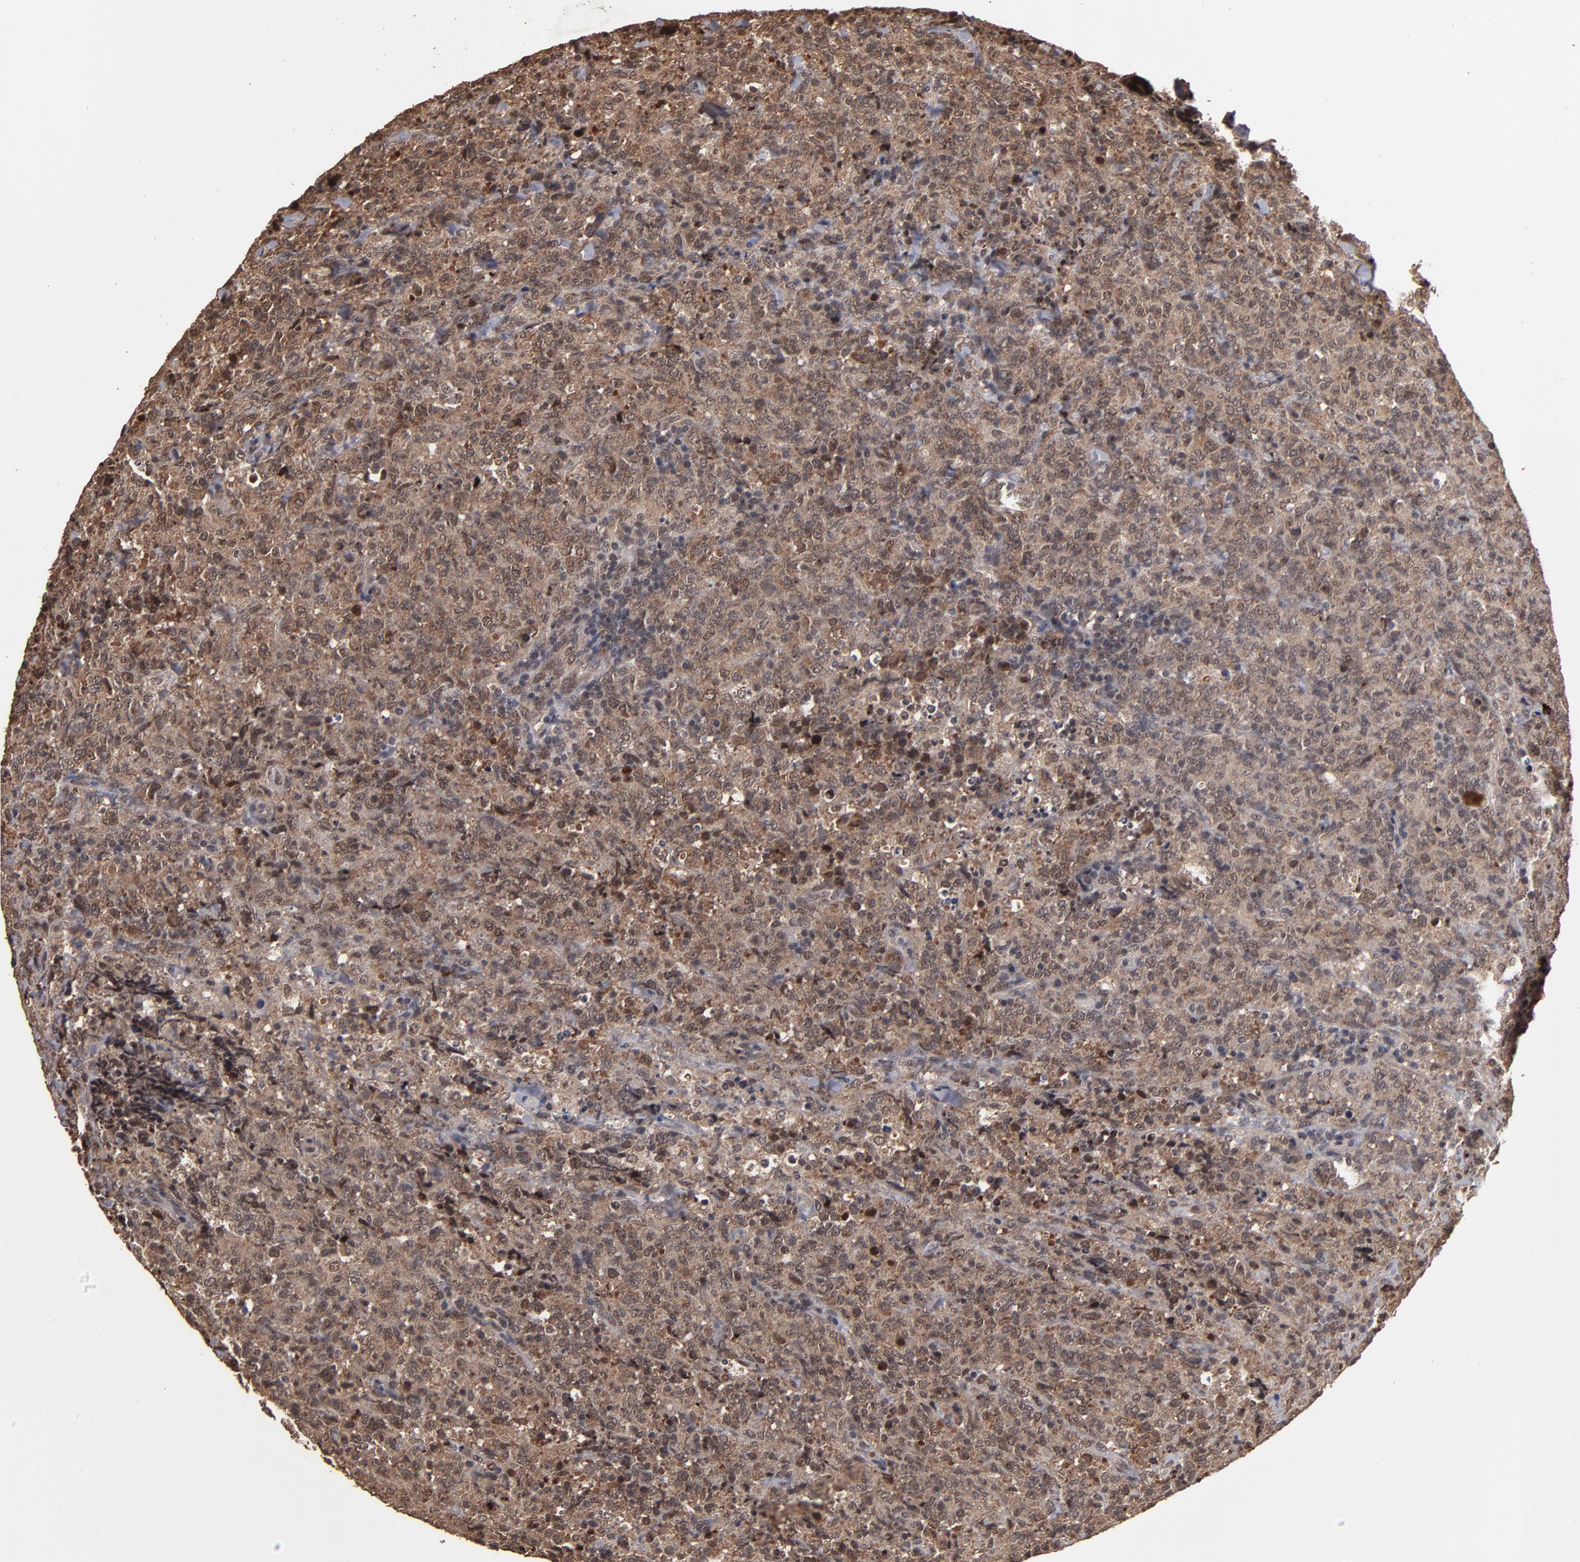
{"staining": {"intensity": "moderate", "quantity": ">75%", "location": "cytoplasmic/membranous"}, "tissue": "lymphoma", "cell_type": "Tumor cells", "image_type": "cancer", "snomed": [{"axis": "morphology", "description": "Malignant lymphoma, non-Hodgkin's type, High grade"}, {"axis": "topography", "description": "Tonsil"}], "caption": "Moderate cytoplasmic/membranous staining is identified in approximately >75% of tumor cells in lymphoma.", "gene": "NXF2B", "patient": {"sex": "female", "age": 36}}